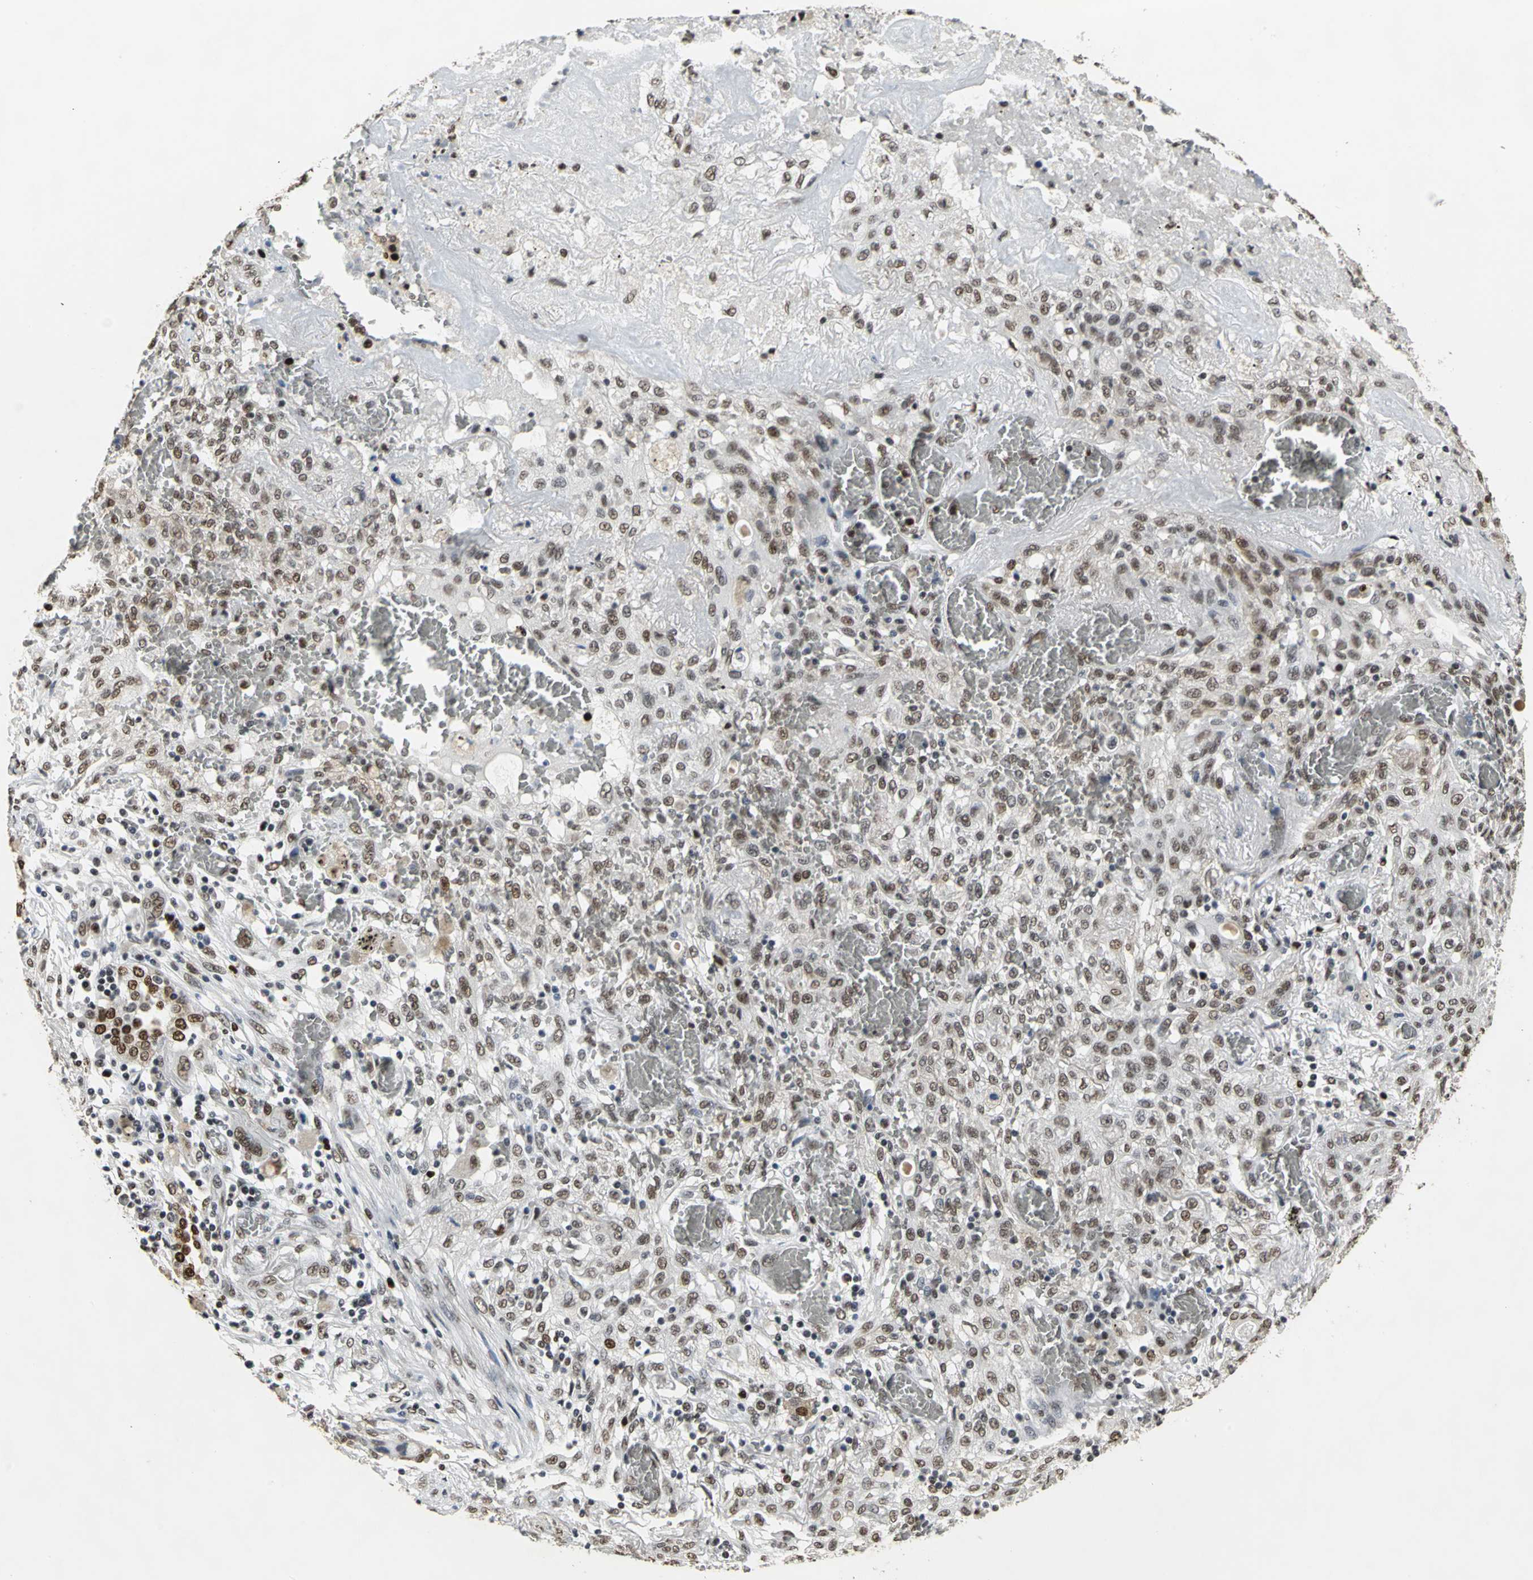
{"staining": {"intensity": "moderate", "quantity": ">75%", "location": "nuclear"}, "tissue": "lung cancer", "cell_type": "Tumor cells", "image_type": "cancer", "snomed": [{"axis": "morphology", "description": "Squamous cell carcinoma, NOS"}, {"axis": "topography", "description": "Lung"}], "caption": "Protein staining of lung squamous cell carcinoma tissue reveals moderate nuclear expression in about >75% of tumor cells.", "gene": "CCDC88C", "patient": {"sex": "female", "age": 47}}